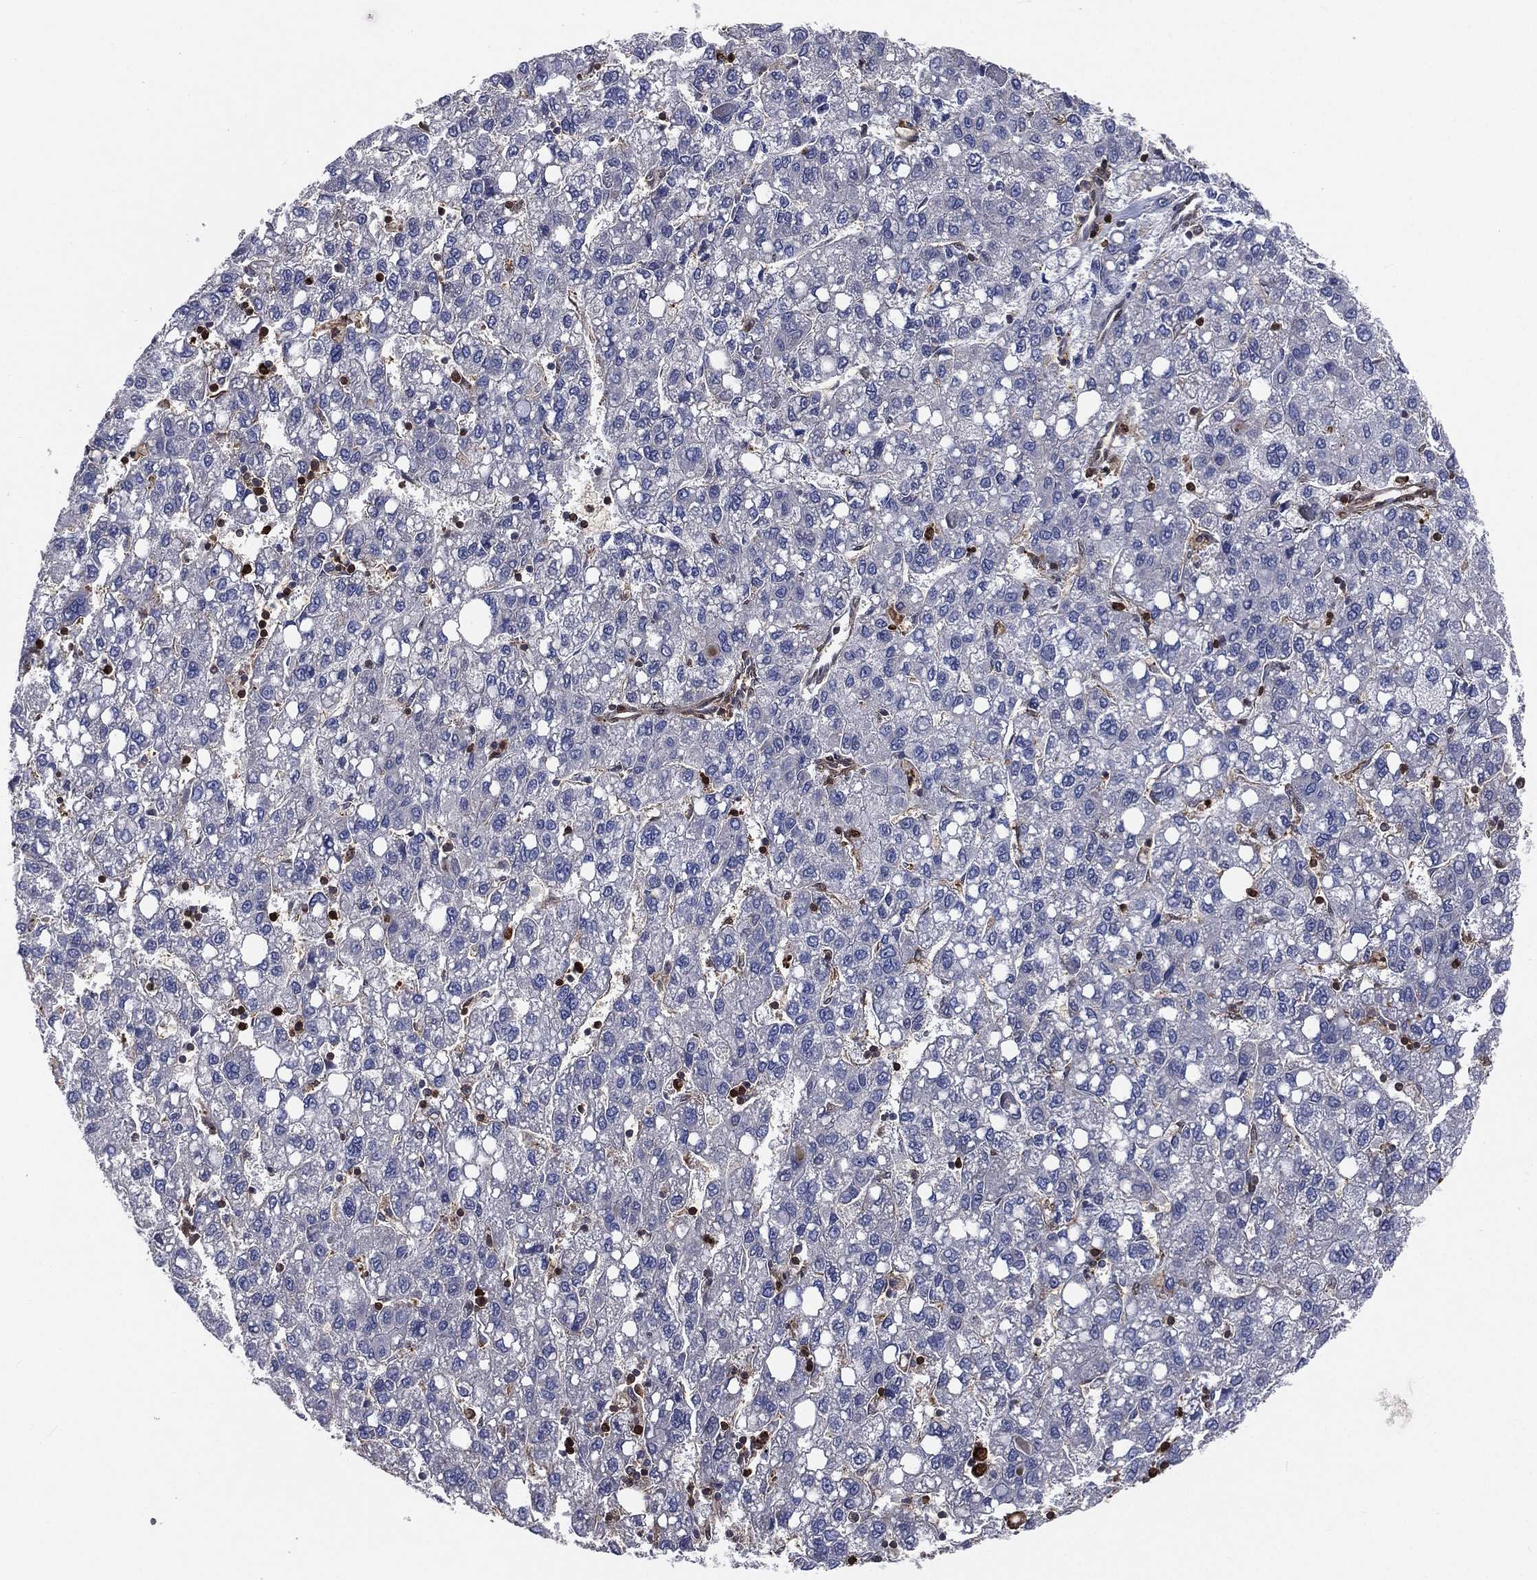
{"staining": {"intensity": "negative", "quantity": "none", "location": "none"}, "tissue": "liver cancer", "cell_type": "Tumor cells", "image_type": "cancer", "snomed": [{"axis": "morphology", "description": "Carcinoma, Hepatocellular, NOS"}, {"axis": "topography", "description": "Liver"}], "caption": "Immunohistochemistry photomicrograph of neoplastic tissue: human liver cancer (hepatocellular carcinoma) stained with DAB demonstrates no significant protein positivity in tumor cells.", "gene": "TBC1D2", "patient": {"sex": "female", "age": 82}}